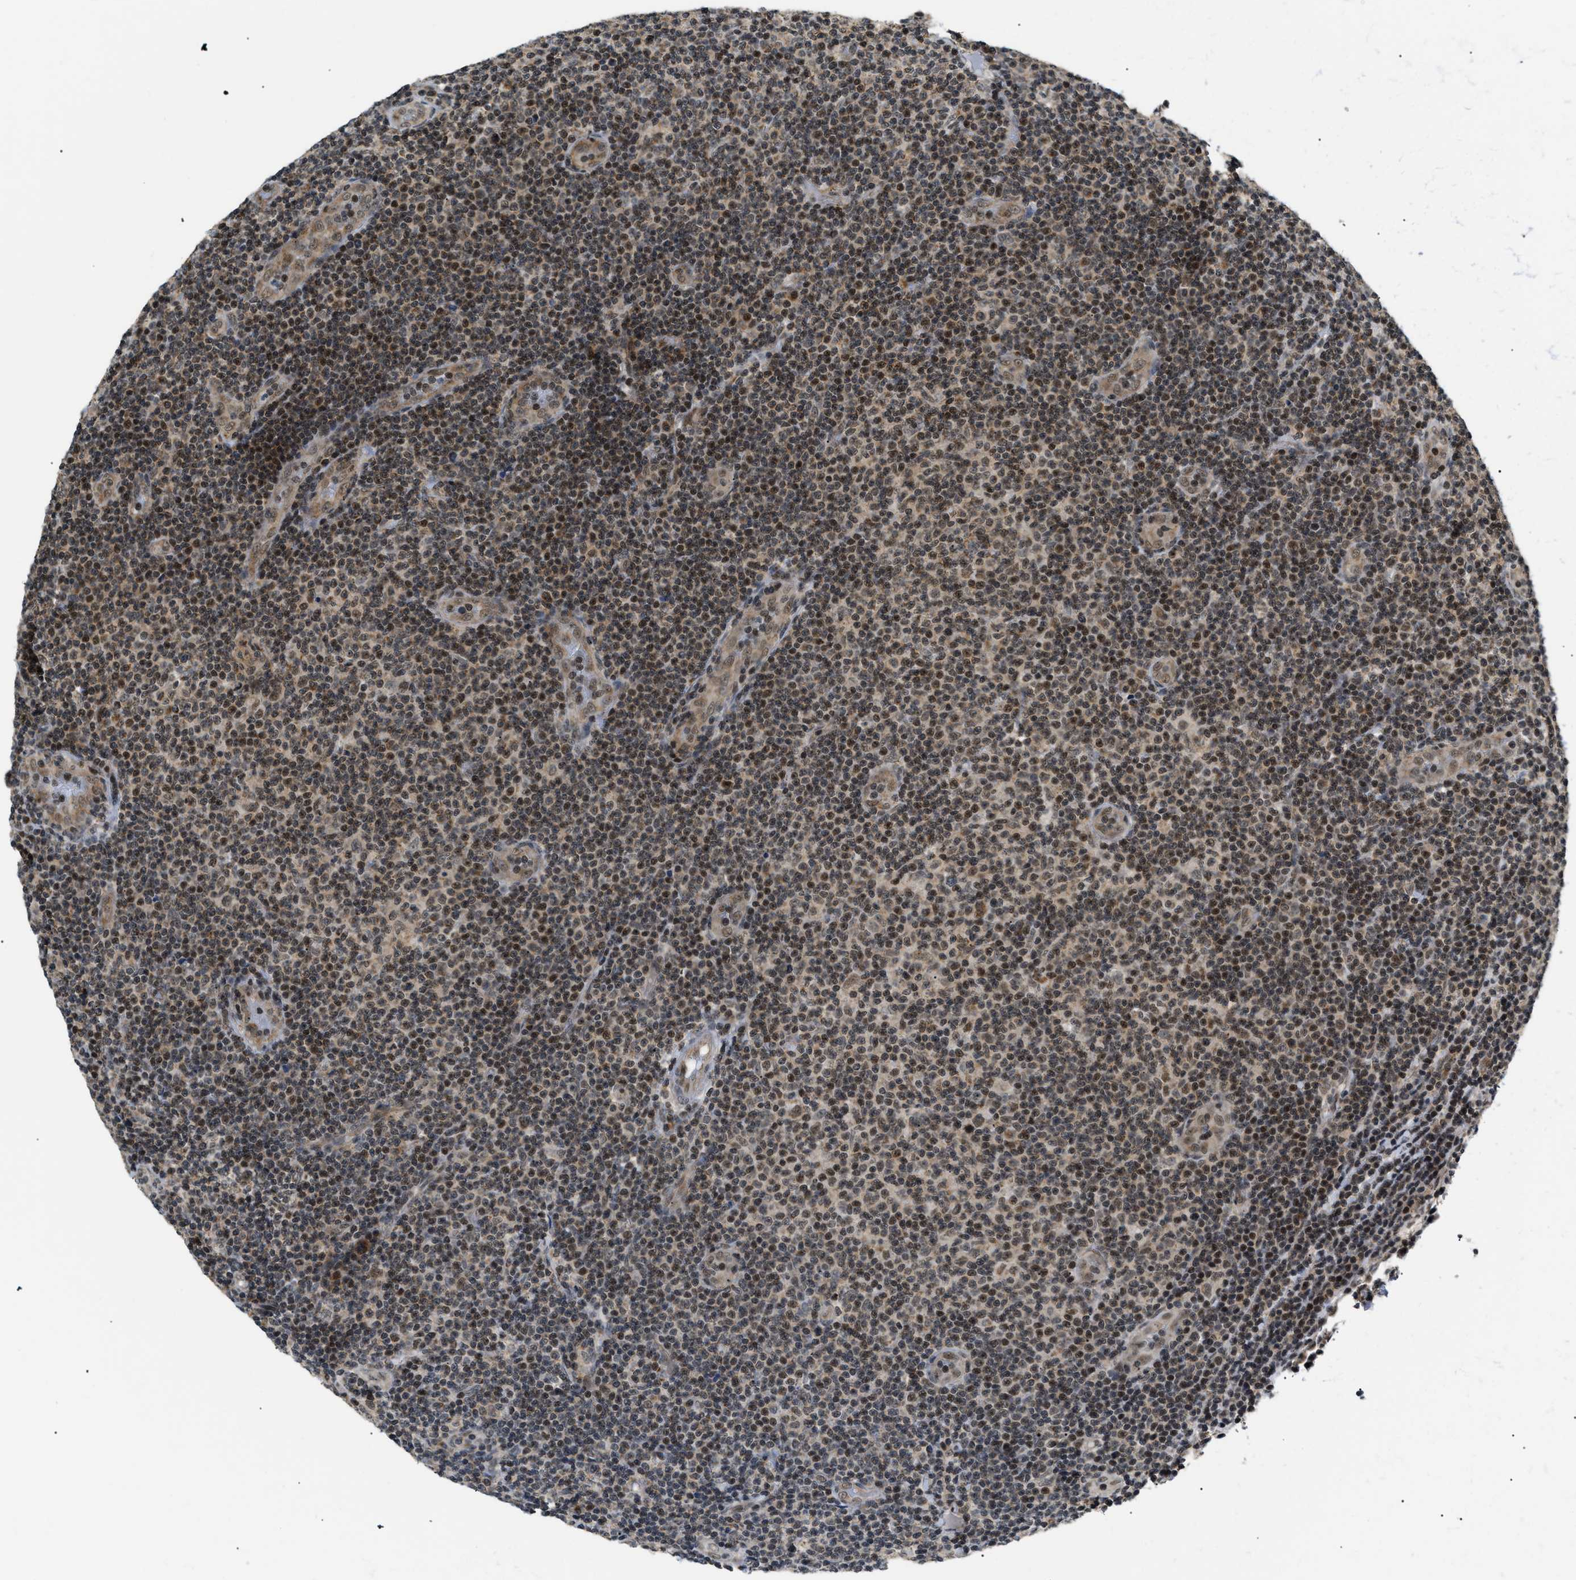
{"staining": {"intensity": "weak", "quantity": "25%-75%", "location": "nuclear"}, "tissue": "lymphoma", "cell_type": "Tumor cells", "image_type": "cancer", "snomed": [{"axis": "morphology", "description": "Malignant lymphoma, non-Hodgkin's type, Low grade"}, {"axis": "topography", "description": "Lymph node"}], "caption": "Weak nuclear positivity is present in about 25%-75% of tumor cells in lymphoma.", "gene": "ZBTB11", "patient": {"sex": "male", "age": 83}}